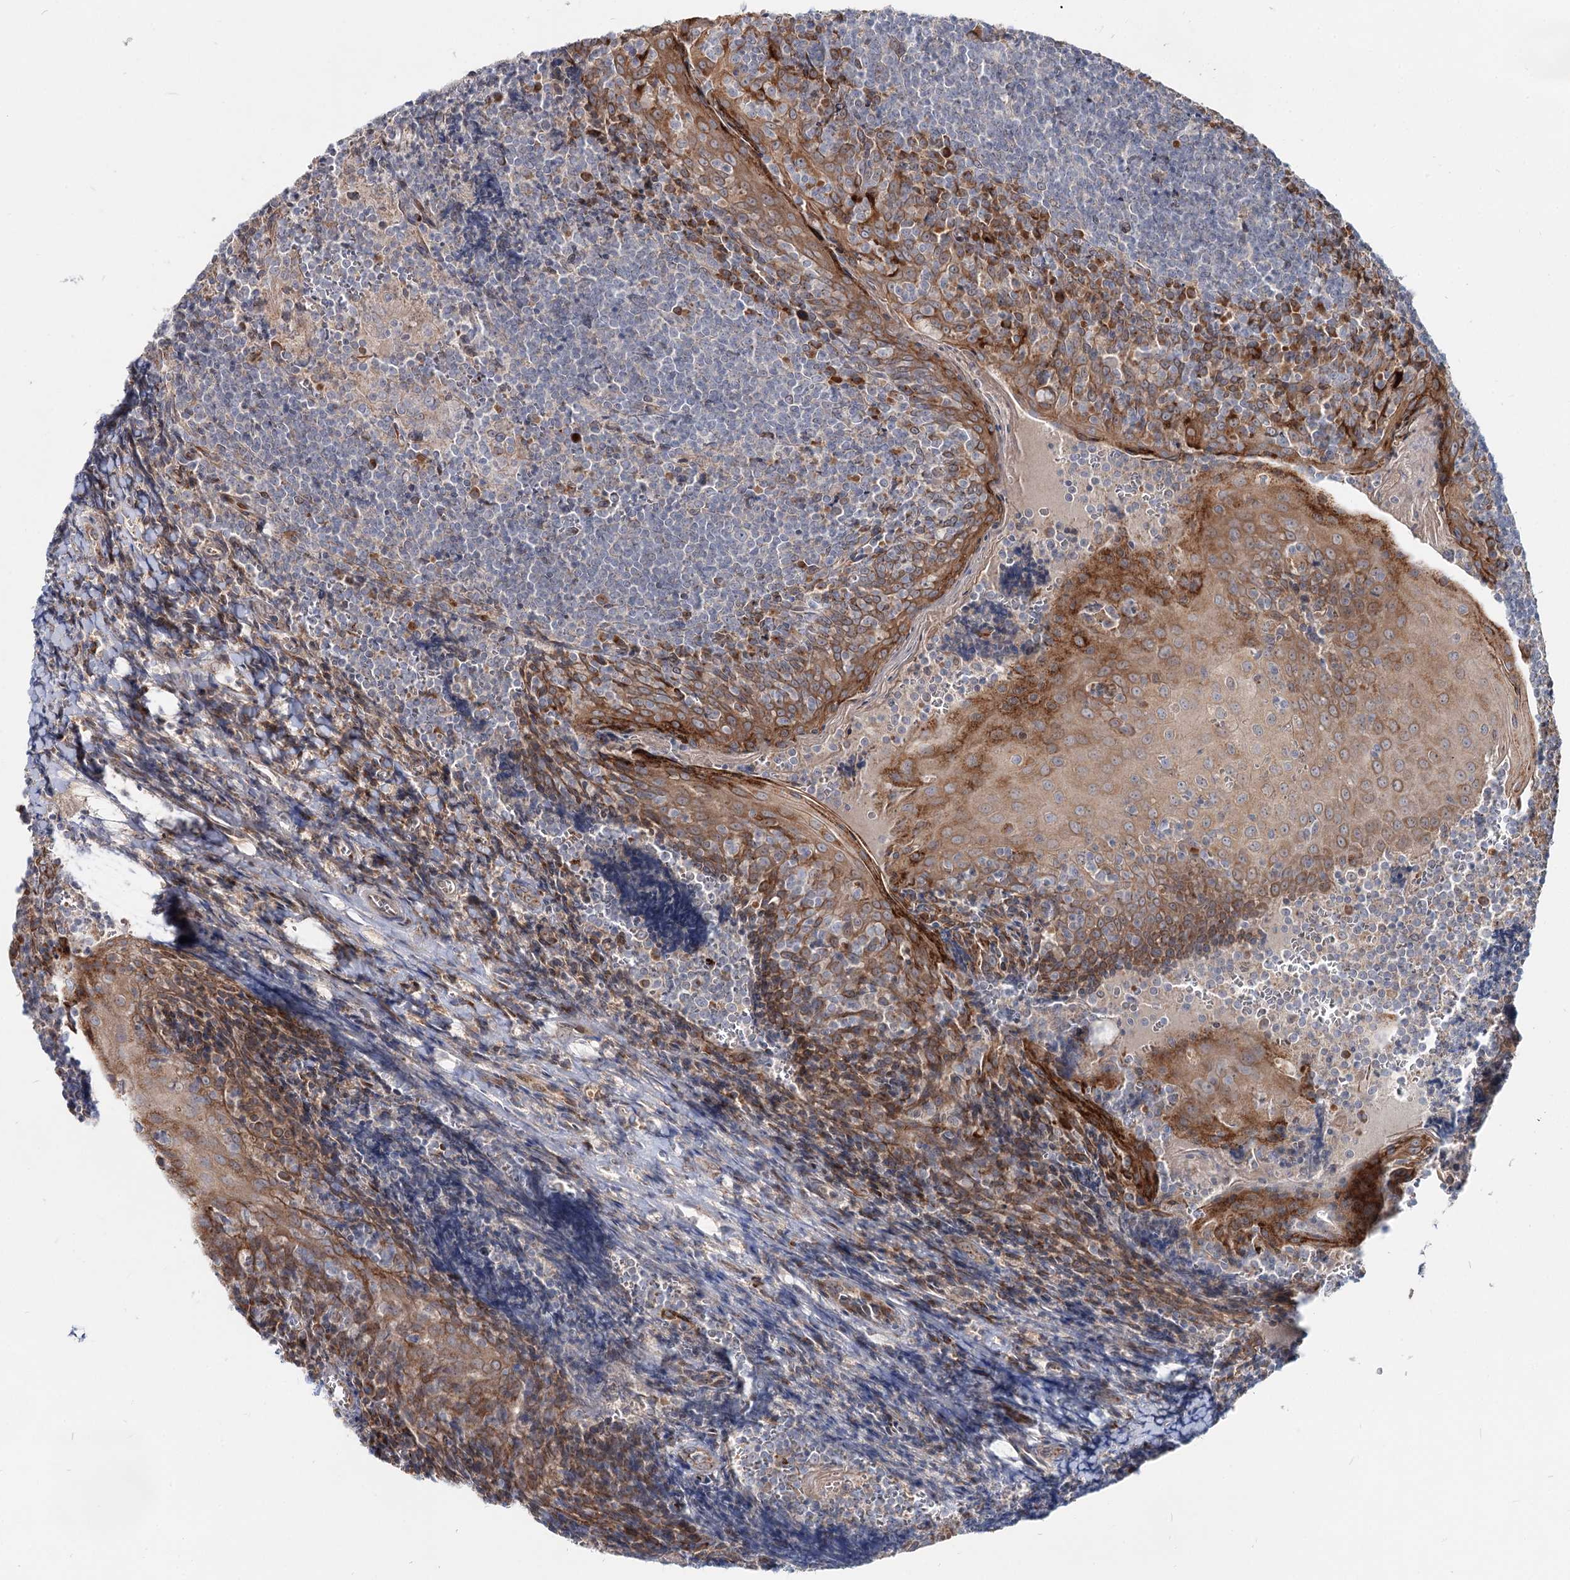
{"staining": {"intensity": "moderate", "quantity": "<25%", "location": "cytoplasmic/membranous"}, "tissue": "tonsil", "cell_type": "Germinal center cells", "image_type": "normal", "snomed": [{"axis": "morphology", "description": "Normal tissue, NOS"}, {"axis": "topography", "description": "Tonsil"}], "caption": "This image exhibits IHC staining of unremarkable human tonsil, with low moderate cytoplasmic/membranous positivity in approximately <25% of germinal center cells.", "gene": "SPART", "patient": {"sex": "male", "age": 27}}